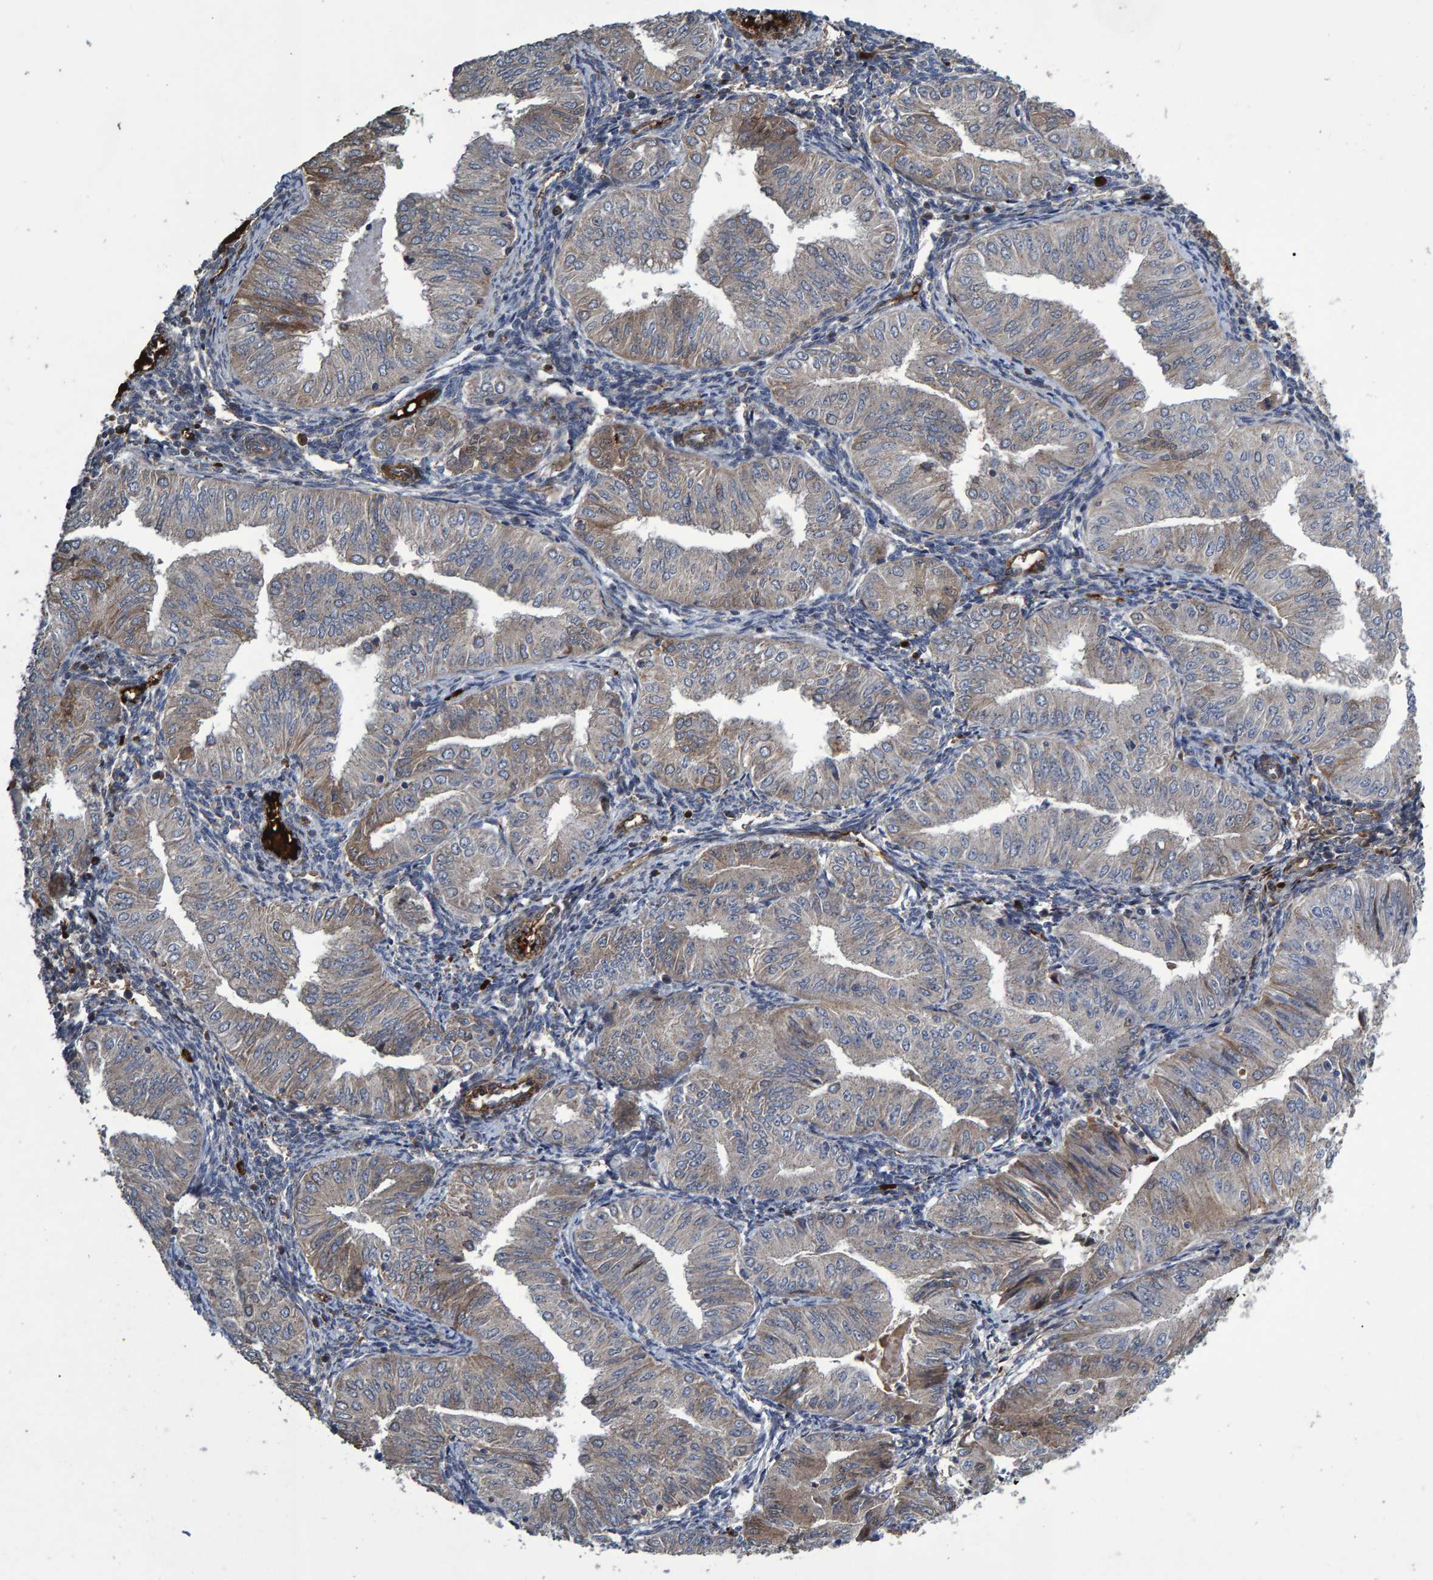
{"staining": {"intensity": "weak", "quantity": "<25%", "location": "cytoplasmic/membranous"}, "tissue": "endometrial cancer", "cell_type": "Tumor cells", "image_type": "cancer", "snomed": [{"axis": "morphology", "description": "Normal tissue, NOS"}, {"axis": "morphology", "description": "Adenocarcinoma, NOS"}, {"axis": "topography", "description": "Endometrium"}], "caption": "Micrograph shows no protein positivity in tumor cells of adenocarcinoma (endometrial) tissue.", "gene": "SLIT2", "patient": {"sex": "female", "age": 53}}